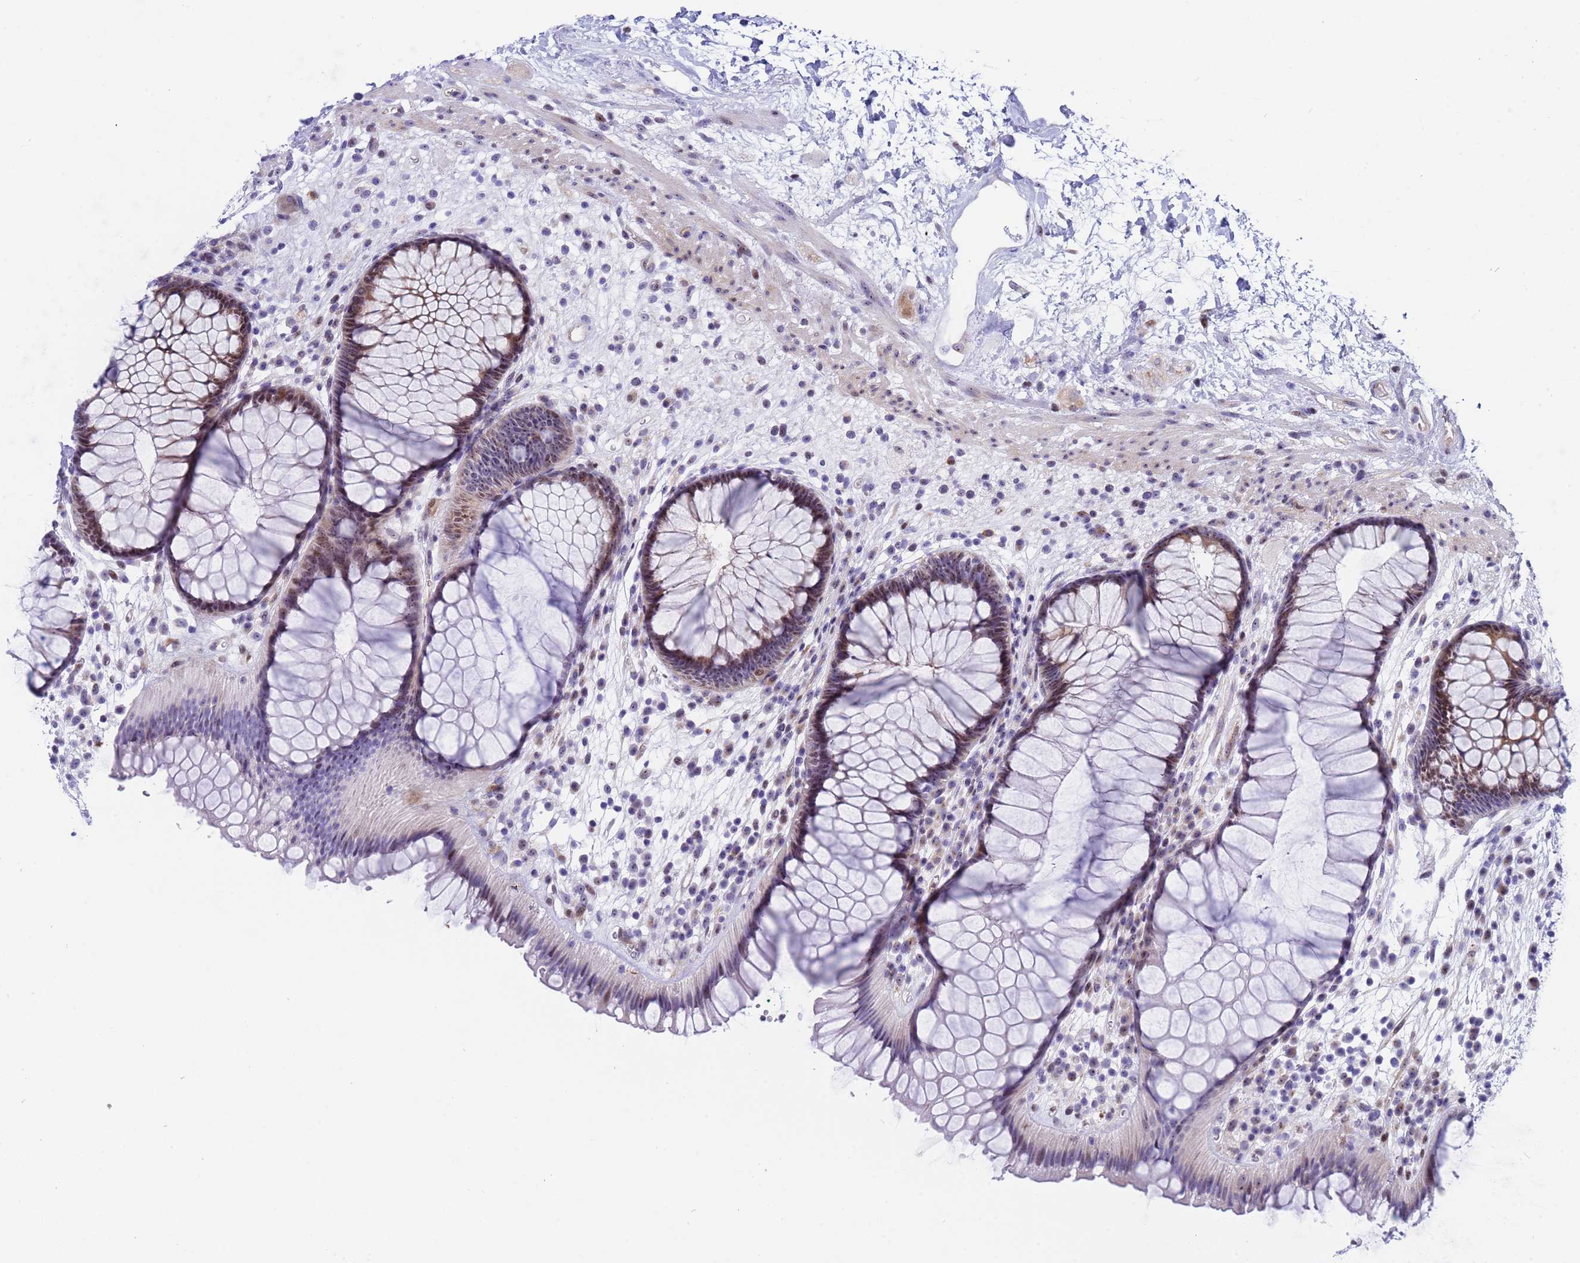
{"staining": {"intensity": "moderate", "quantity": "25%-75%", "location": "cytoplasmic/membranous,nuclear"}, "tissue": "rectum", "cell_type": "Glandular cells", "image_type": "normal", "snomed": [{"axis": "morphology", "description": "Normal tissue, NOS"}, {"axis": "topography", "description": "Rectum"}], "caption": "DAB immunohistochemical staining of benign rectum shows moderate cytoplasmic/membranous,nuclear protein expression in about 25%-75% of glandular cells.", "gene": "POP5", "patient": {"sex": "male", "age": 51}}